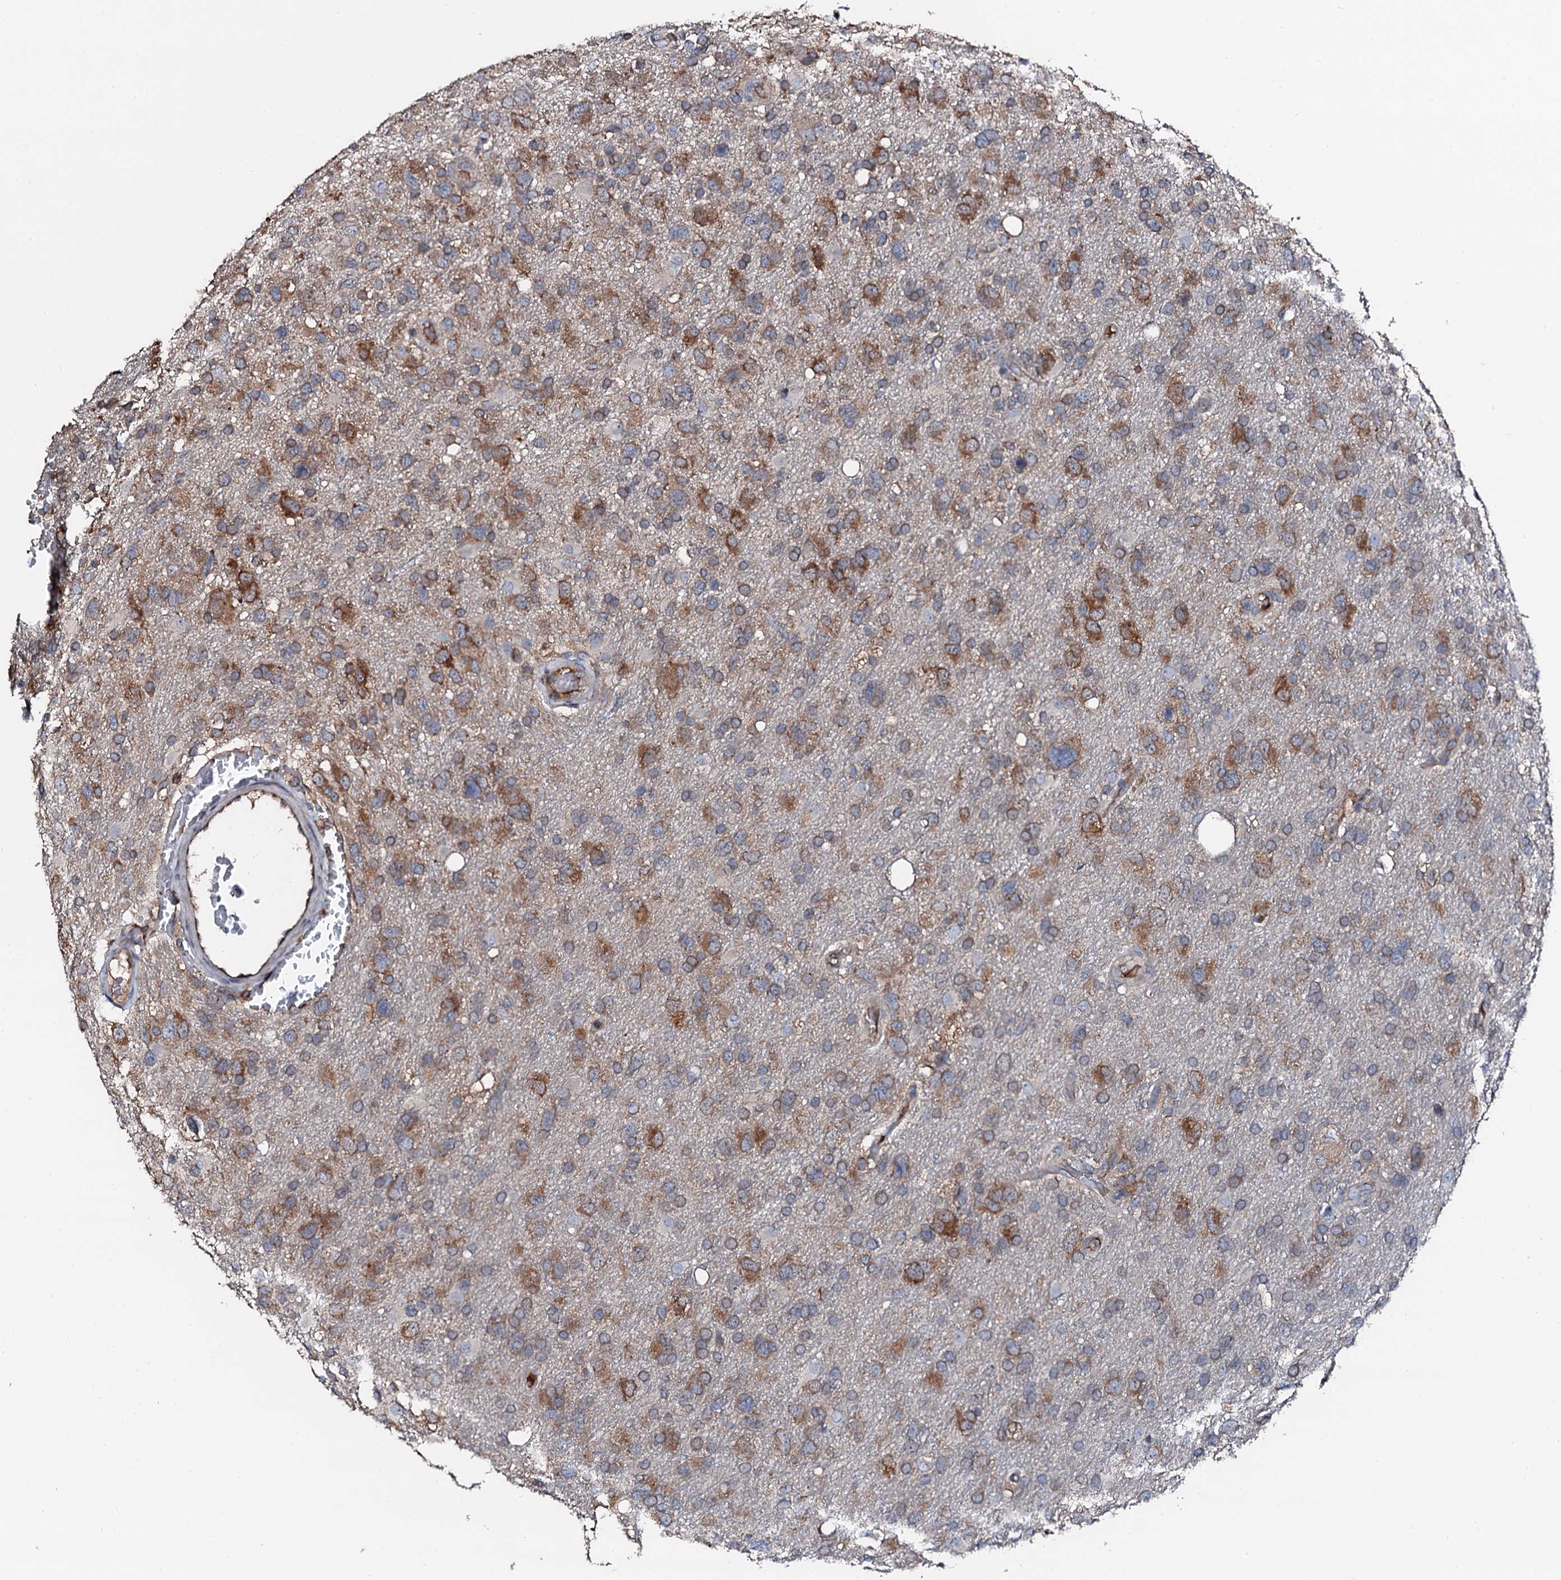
{"staining": {"intensity": "weak", "quantity": "25%-75%", "location": "cytoplasmic/membranous"}, "tissue": "glioma", "cell_type": "Tumor cells", "image_type": "cancer", "snomed": [{"axis": "morphology", "description": "Glioma, malignant, High grade"}, {"axis": "topography", "description": "Brain"}], "caption": "About 25%-75% of tumor cells in human high-grade glioma (malignant) display weak cytoplasmic/membranous protein staining as visualized by brown immunohistochemical staining.", "gene": "TRAFD1", "patient": {"sex": "male", "age": 61}}